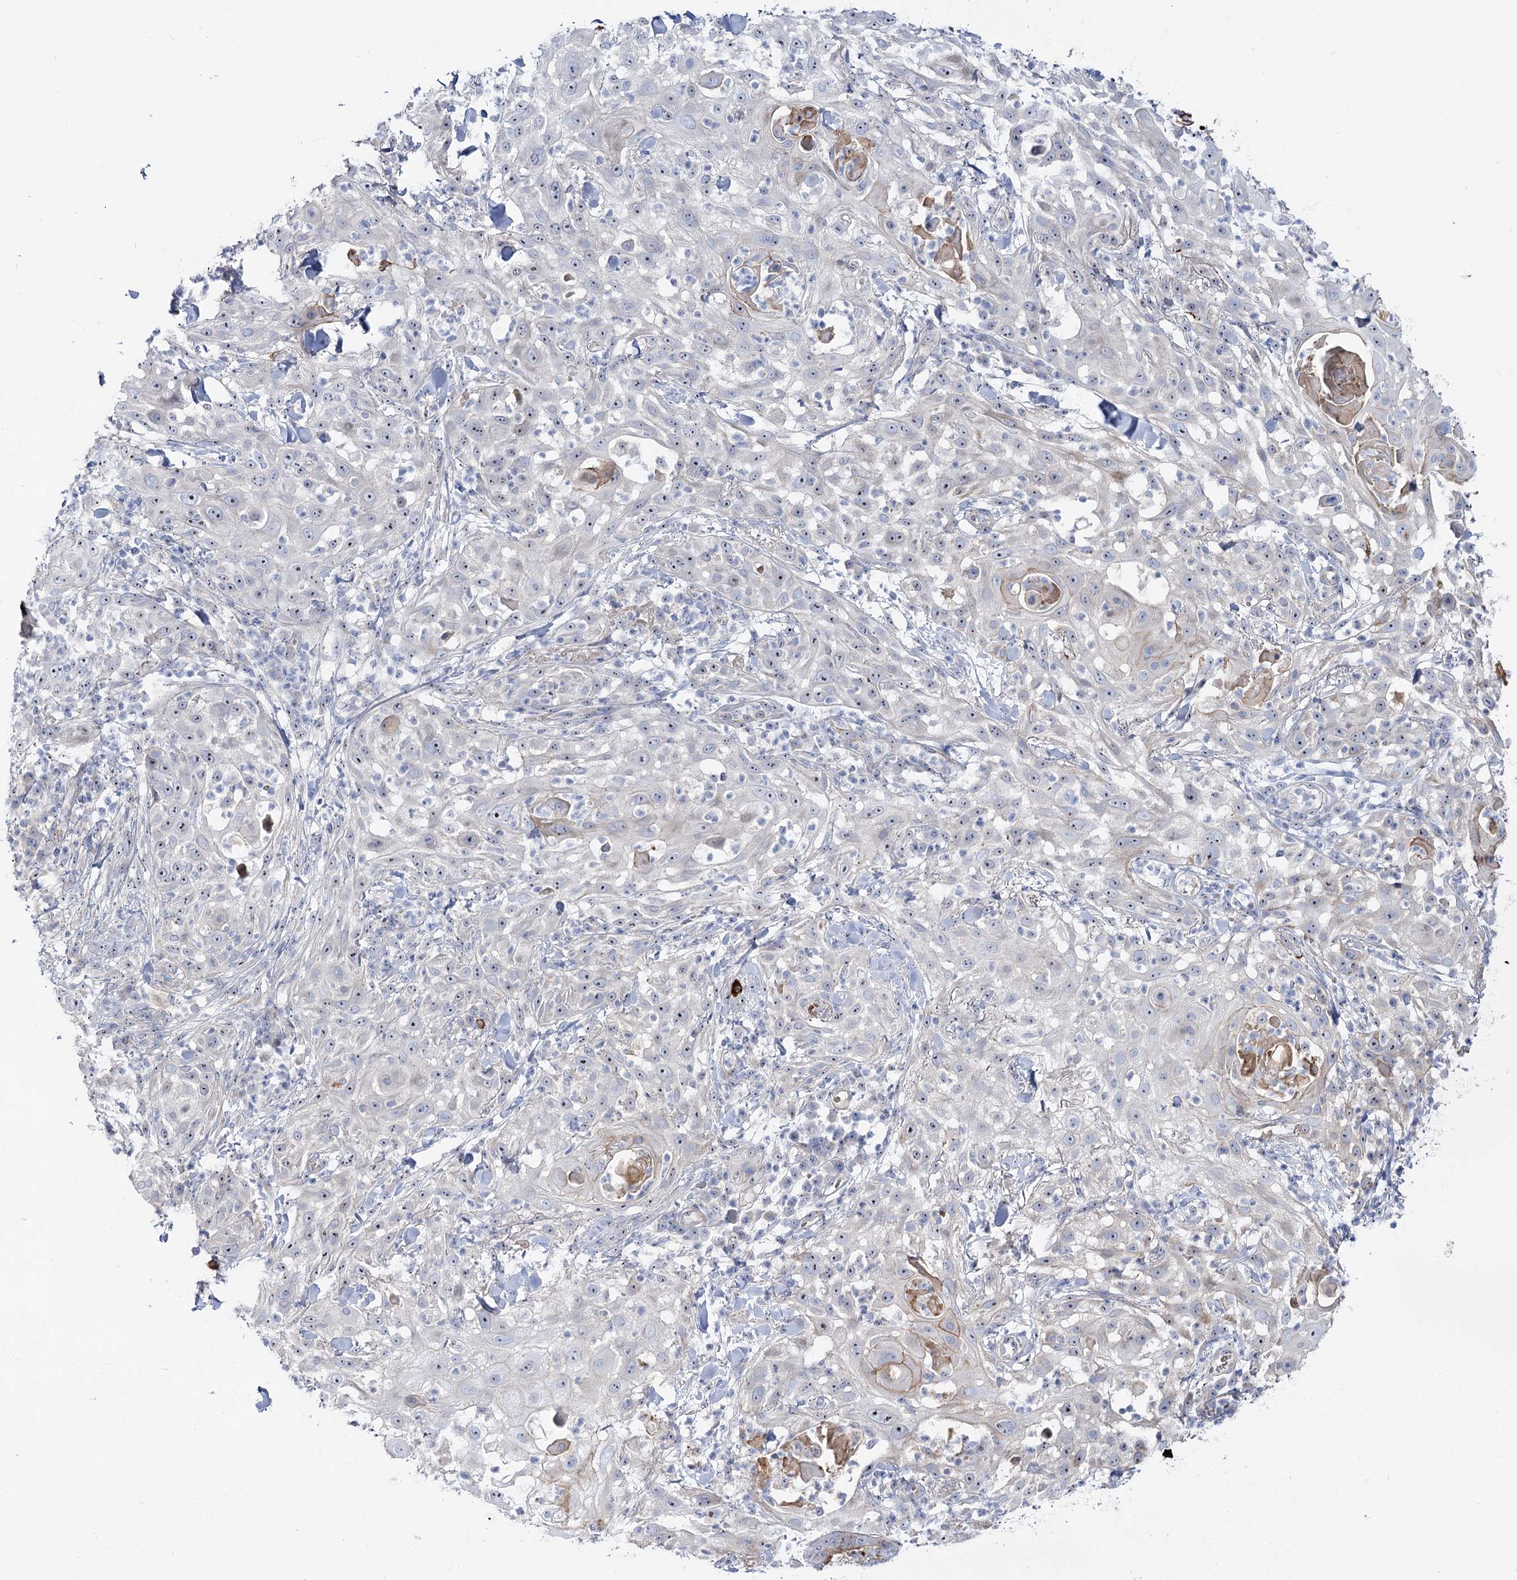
{"staining": {"intensity": "moderate", "quantity": "25%-75%", "location": "nuclear"}, "tissue": "skin cancer", "cell_type": "Tumor cells", "image_type": "cancer", "snomed": [{"axis": "morphology", "description": "Squamous cell carcinoma, NOS"}, {"axis": "topography", "description": "Skin"}], "caption": "Moderate nuclear staining is seen in about 25%-75% of tumor cells in skin cancer. The staining was performed using DAB to visualize the protein expression in brown, while the nuclei were stained in blue with hematoxylin (Magnification: 20x).", "gene": "SUOX", "patient": {"sex": "female", "age": 44}}